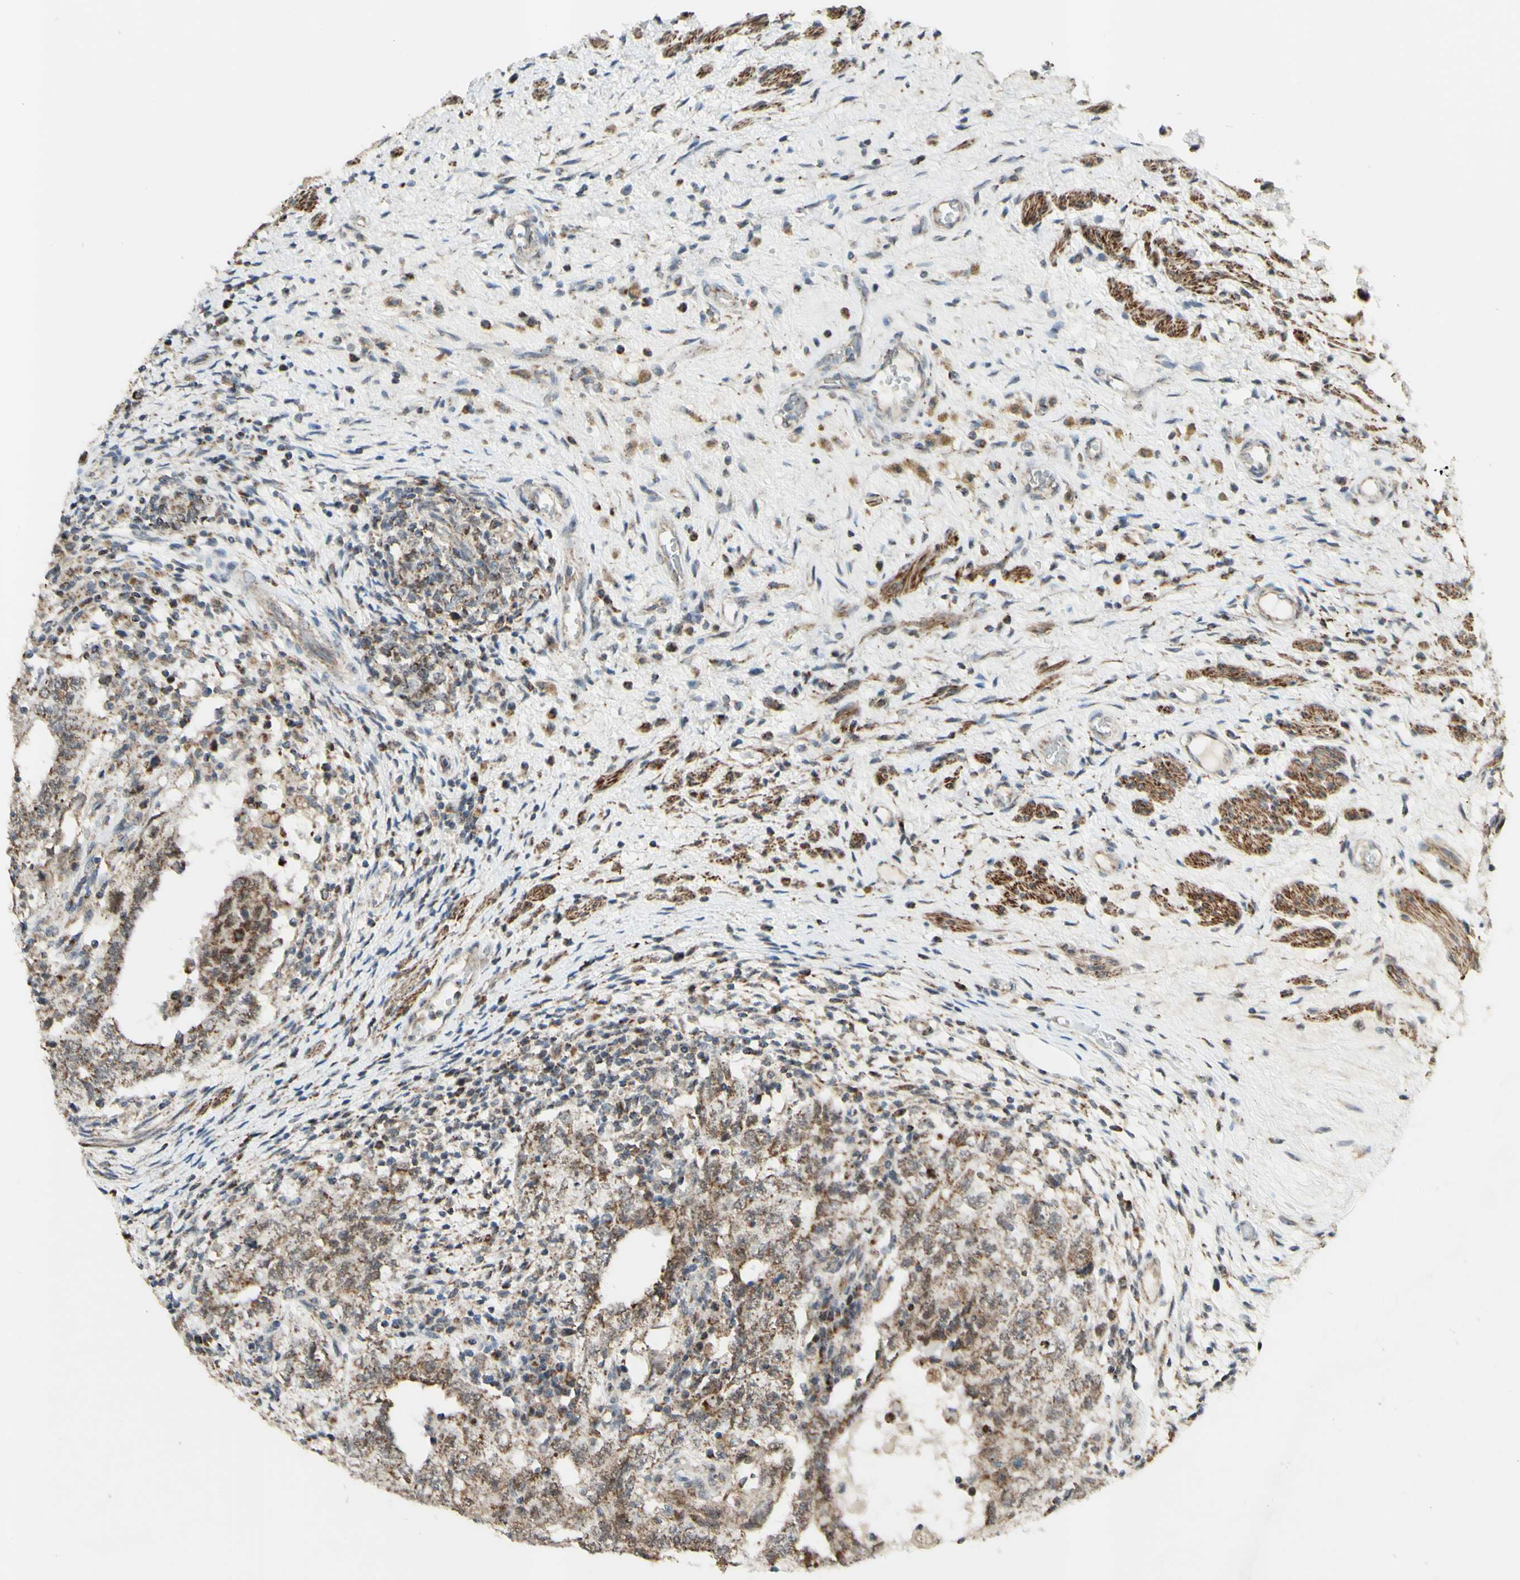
{"staining": {"intensity": "moderate", "quantity": ">75%", "location": "cytoplasmic/membranous"}, "tissue": "testis cancer", "cell_type": "Tumor cells", "image_type": "cancer", "snomed": [{"axis": "morphology", "description": "Carcinoma, Embryonal, NOS"}, {"axis": "topography", "description": "Testis"}], "caption": "Protein analysis of testis cancer (embryonal carcinoma) tissue reveals moderate cytoplasmic/membranous staining in about >75% of tumor cells.", "gene": "DHRS3", "patient": {"sex": "male", "age": 26}}